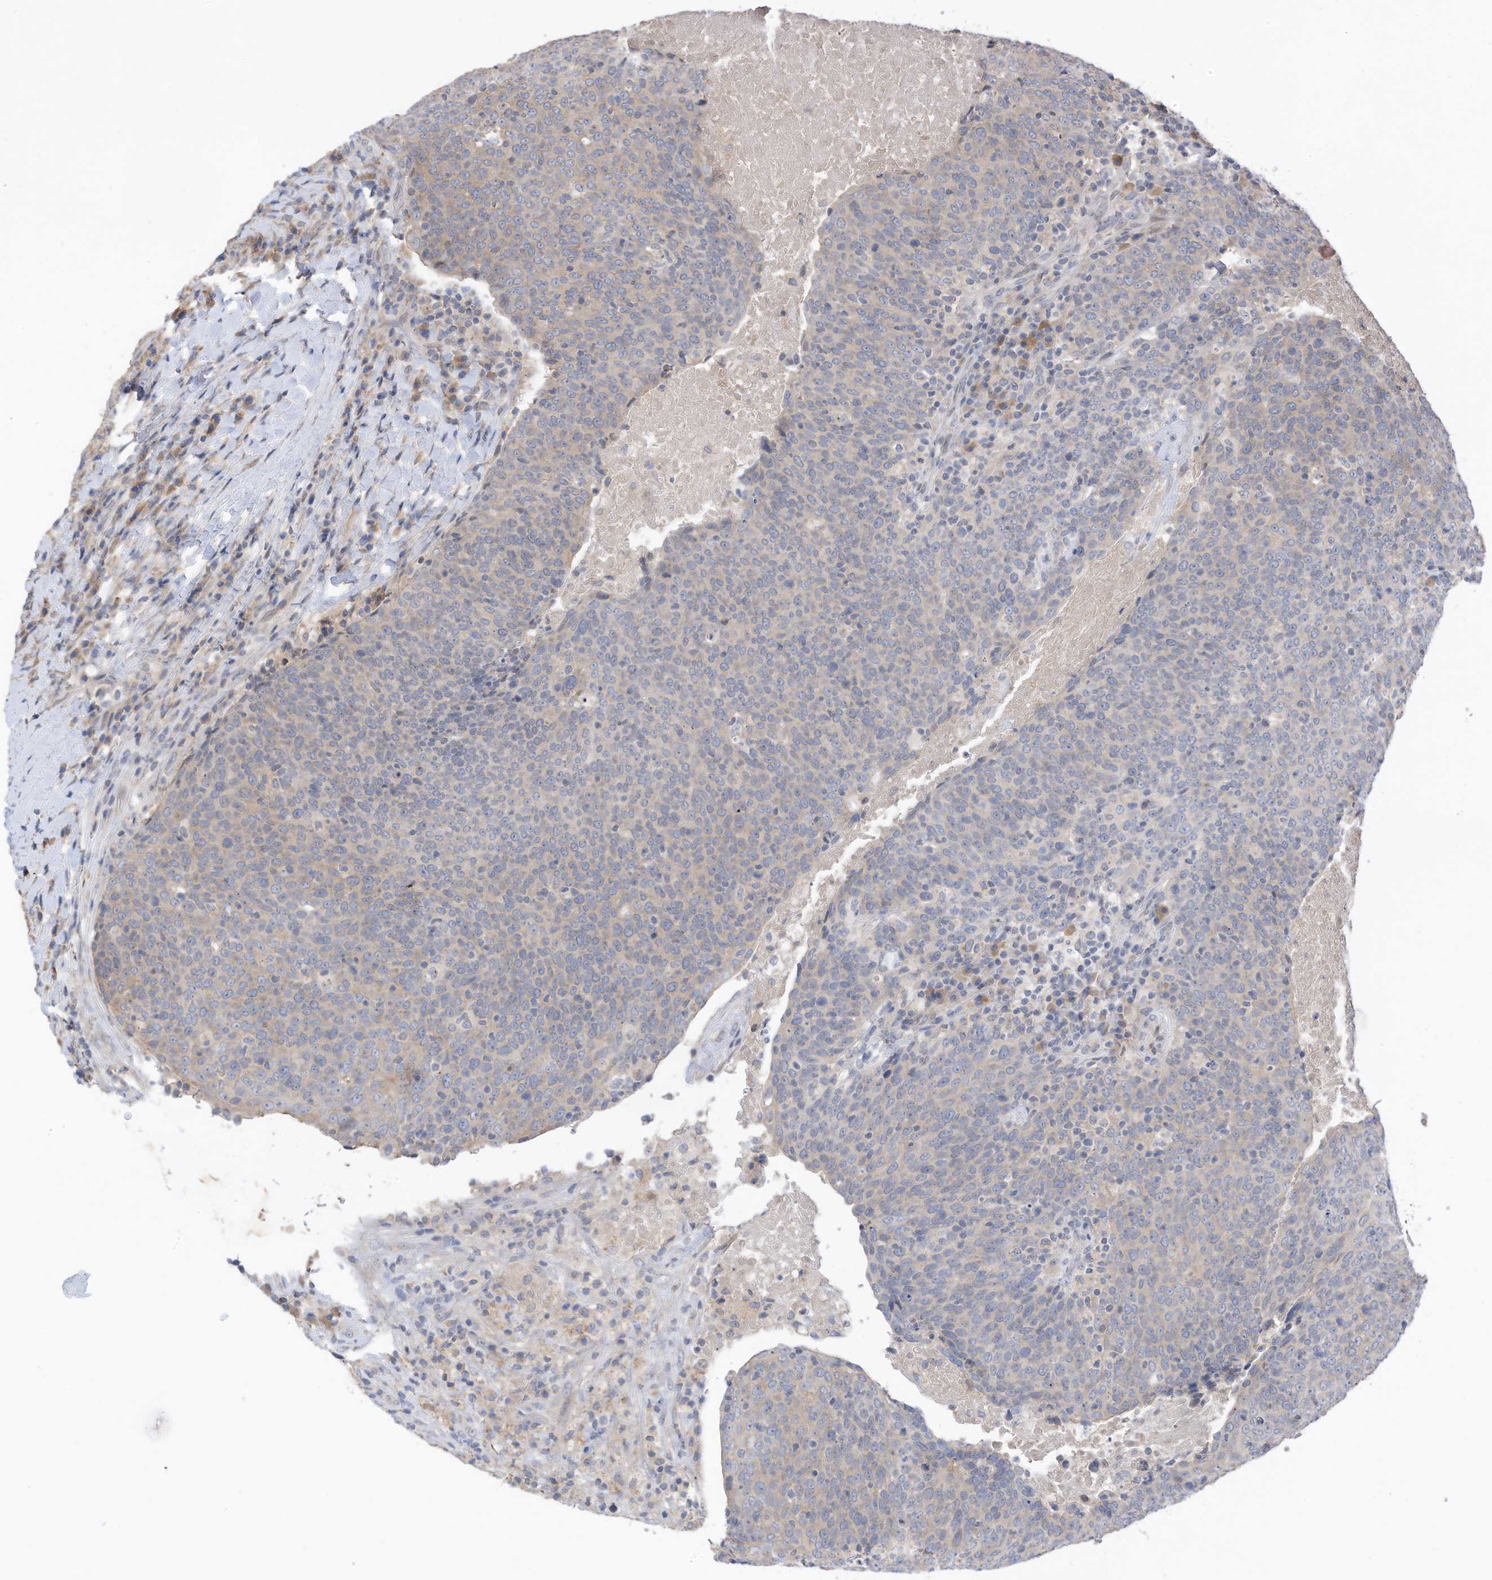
{"staining": {"intensity": "negative", "quantity": "none", "location": "none"}, "tissue": "head and neck cancer", "cell_type": "Tumor cells", "image_type": "cancer", "snomed": [{"axis": "morphology", "description": "Squamous cell carcinoma, NOS"}, {"axis": "morphology", "description": "Squamous cell carcinoma, metastatic, NOS"}, {"axis": "topography", "description": "Lymph node"}, {"axis": "topography", "description": "Head-Neck"}], "caption": "IHC image of human head and neck cancer stained for a protein (brown), which exhibits no positivity in tumor cells.", "gene": "REC8", "patient": {"sex": "male", "age": 62}}